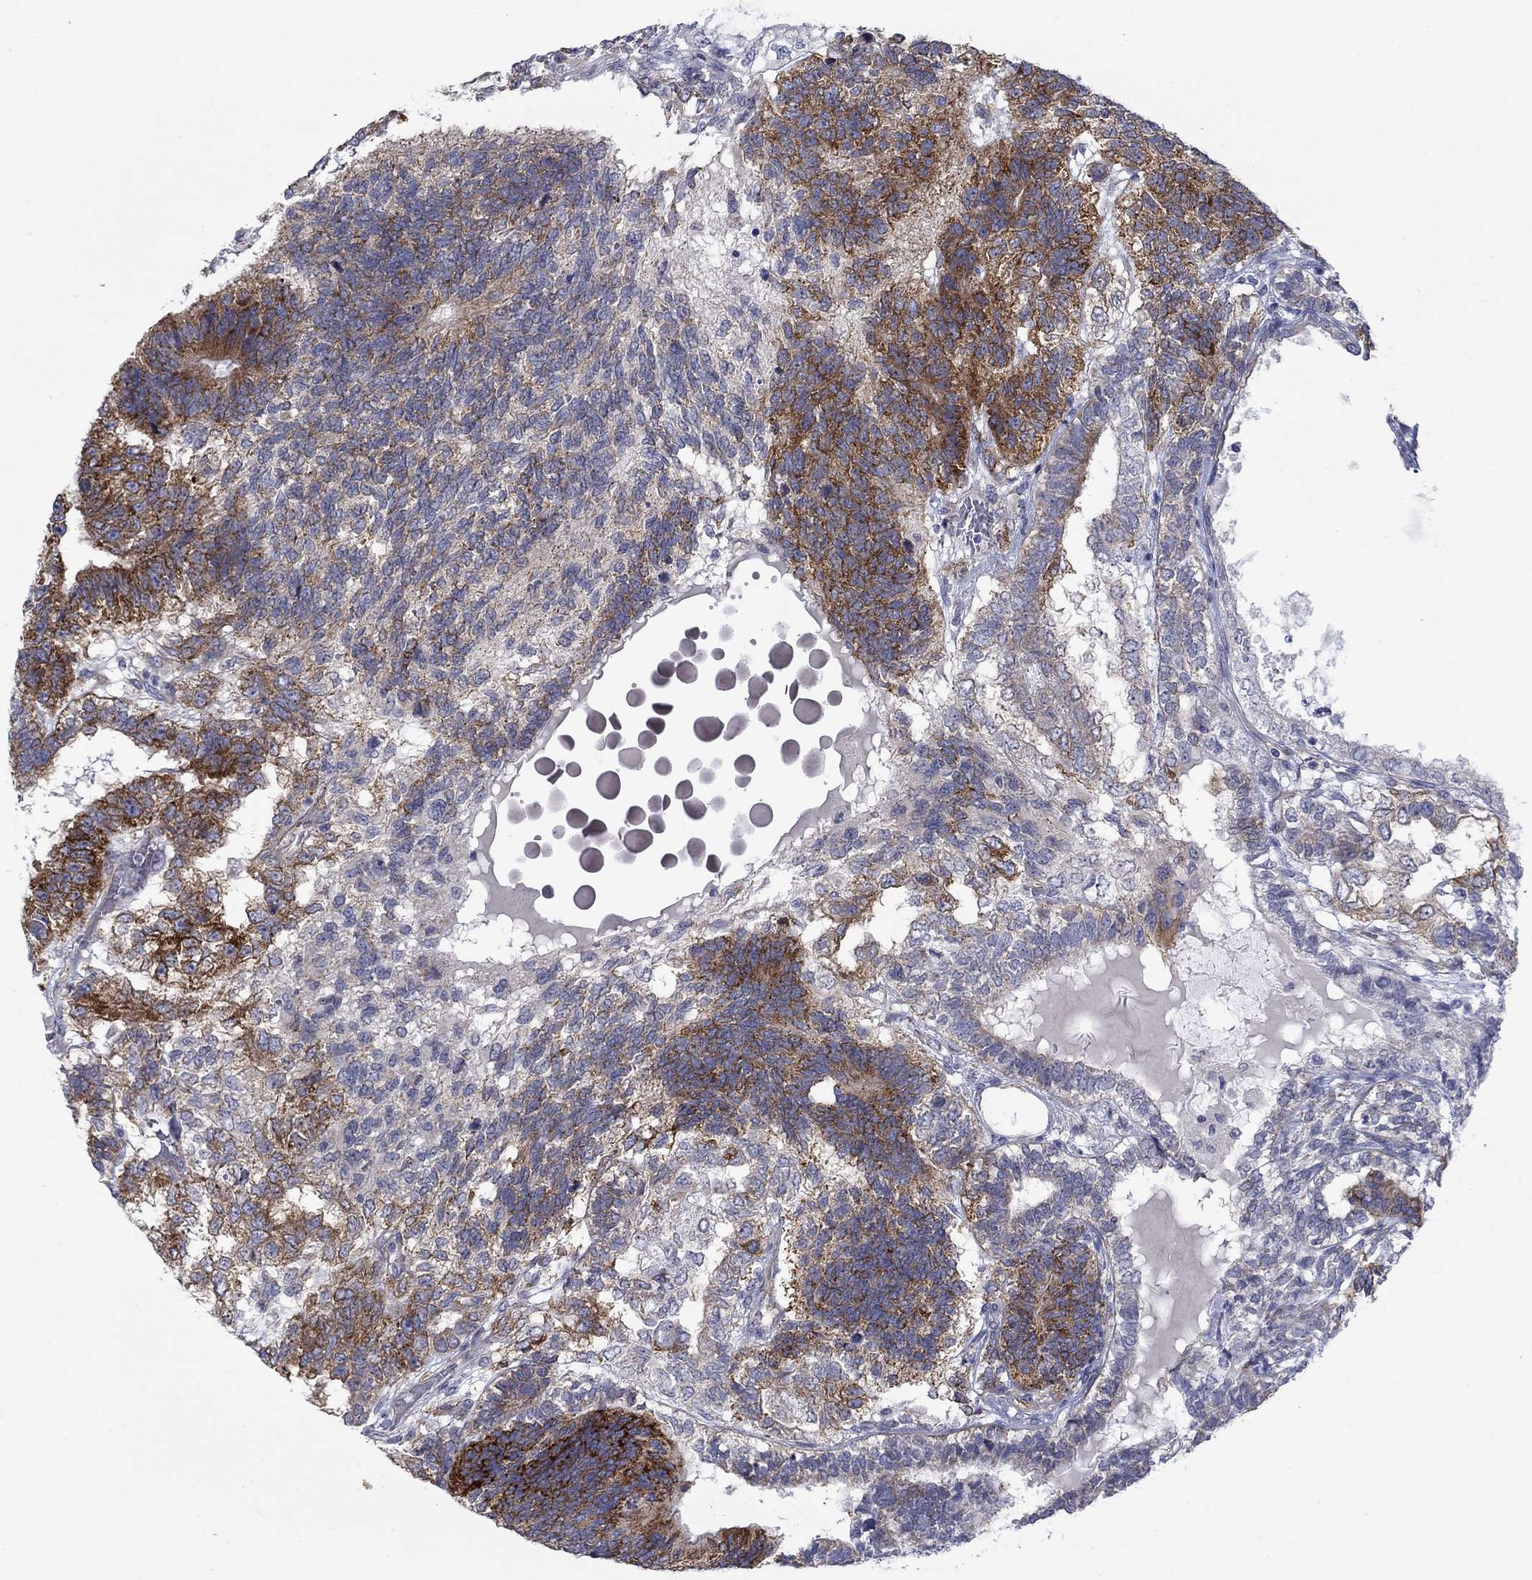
{"staining": {"intensity": "strong", "quantity": "25%-75%", "location": "cytoplasmic/membranous"}, "tissue": "testis cancer", "cell_type": "Tumor cells", "image_type": "cancer", "snomed": [{"axis": "morphology", "description": "Seminoma, NOS"}, {"axis": "morphology", "description": "Carcinoma, Embryonal, NOS"}, {"axis": "topography", "description": "Testis"}], "caption": "High-power microscopy captured an immunohistochemistry histopathology image of testis cancer (embryonal carcinoma), revealing strong cytoplasmic/membranous expression in approximately 25%-75% of tumor cells.", "gene": "FXR1", "patient": {"sex": "male", "age": 41}}